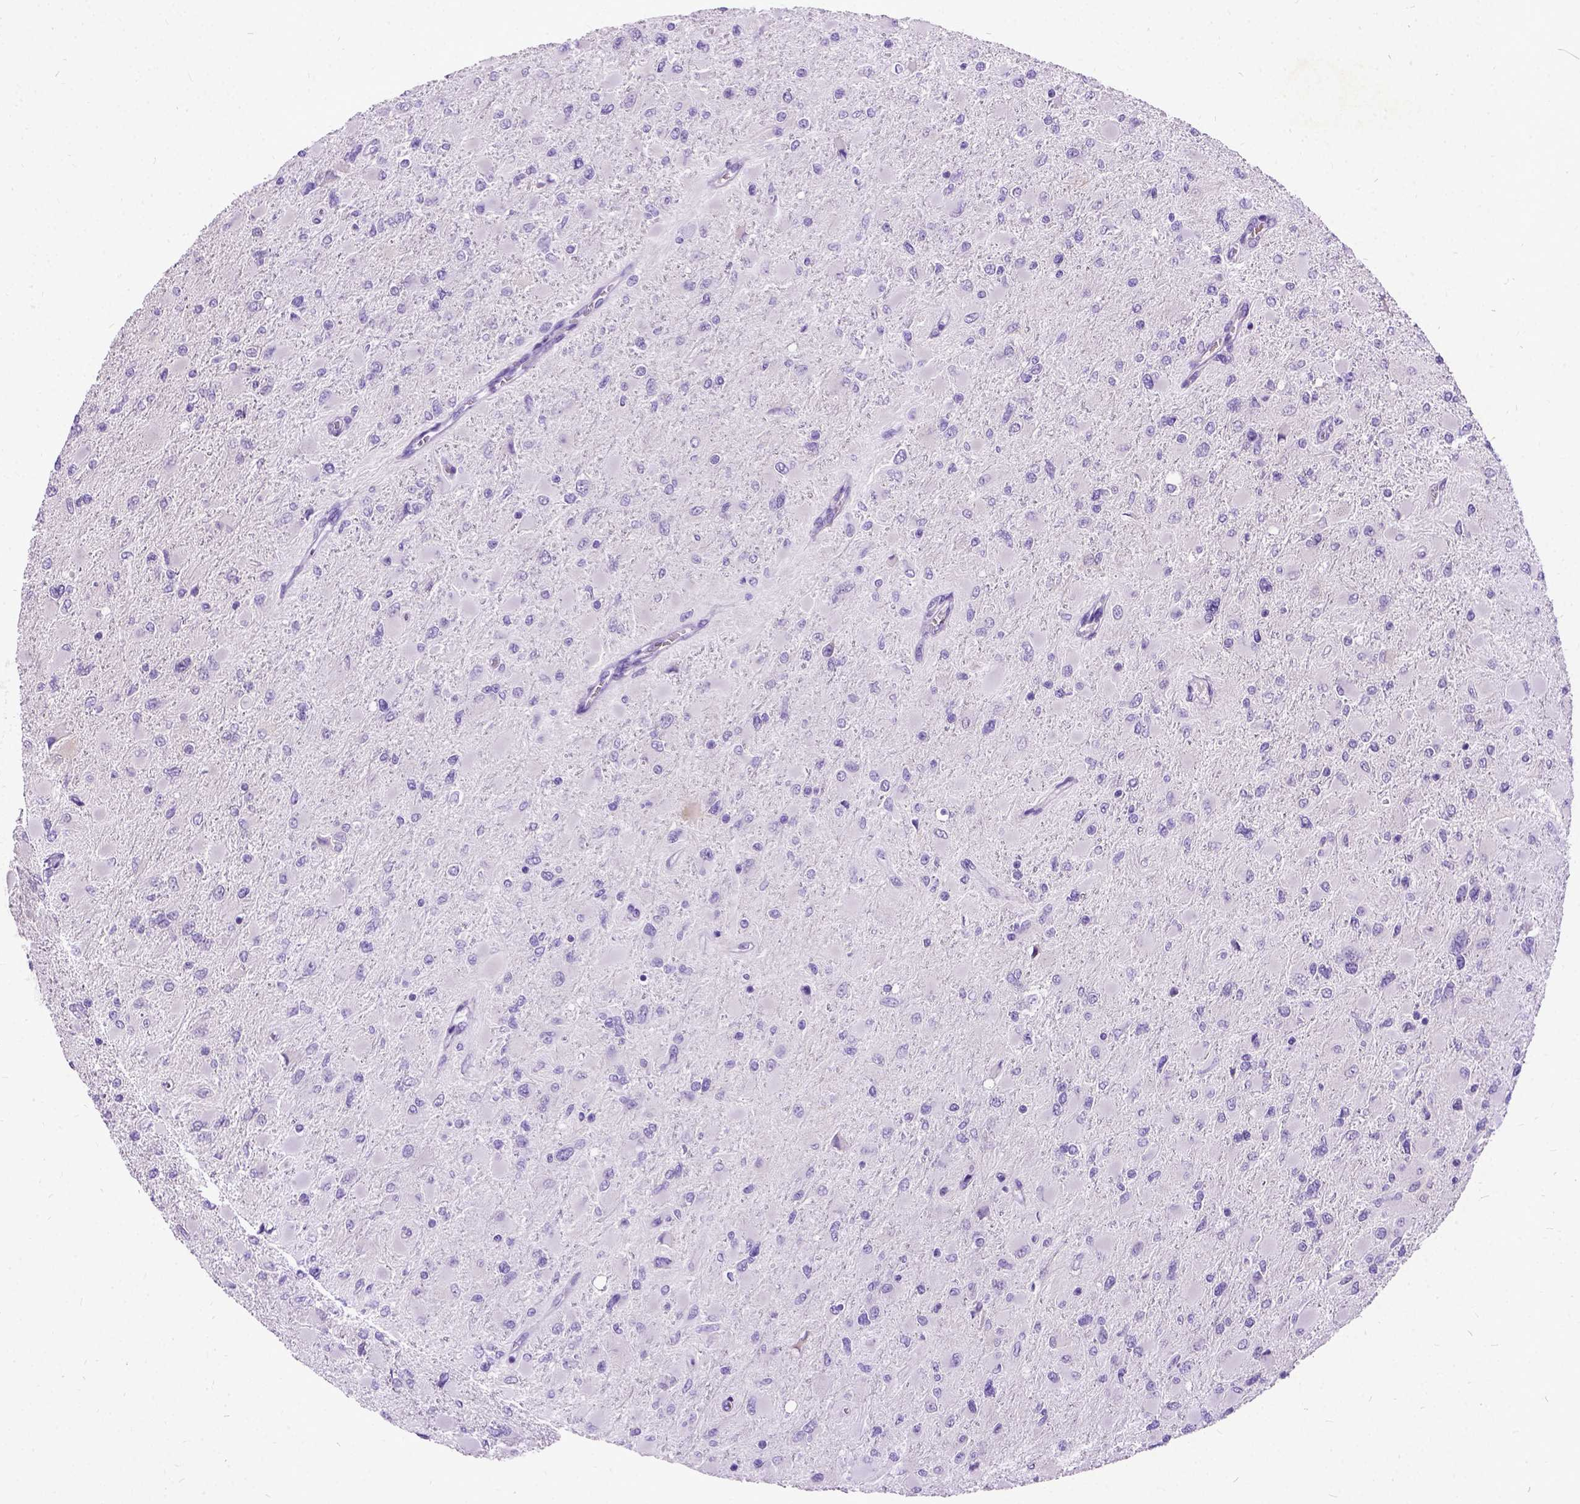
{"staining": {"intensity": "negative", "quantity": "none", "location": "none"}, "tissue": "glioma", "cell_type": "Tumor cells", "image_type": "cancer", "snomed": [{"axis": "morphology", "description": "Glioma, malignant, High grade"}, {"axis": "topography", "description": "Cerebral cortex"}], "caption": "Tumor cells show no significant protein expression in glioma.", "gene": "NEUROD4", "patient": {"sex": "female", "age": 36}}